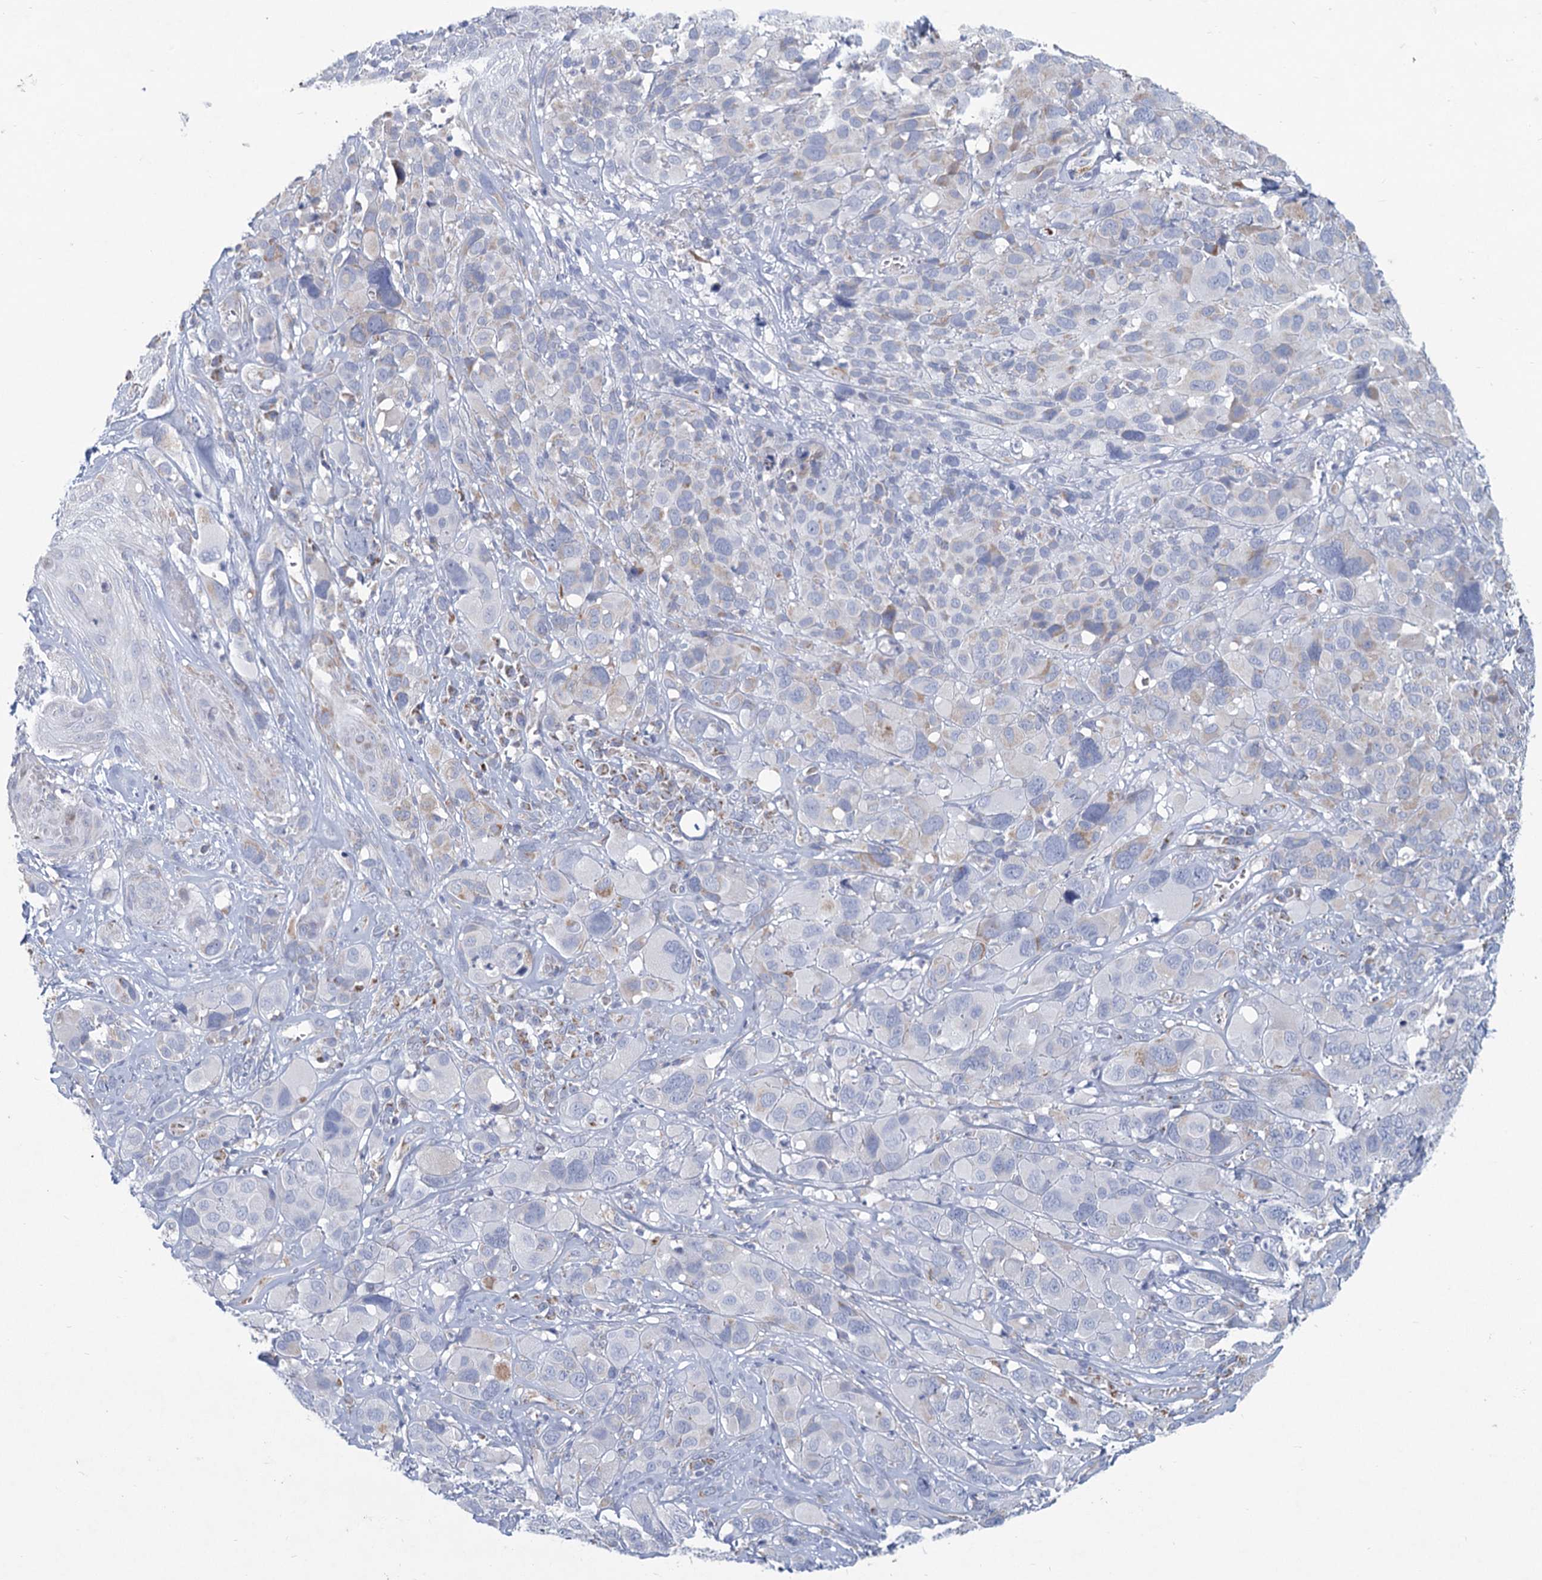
{"staining": {"intensity": "negative", "quantity": "none", "location": "none"}, "tissue": "melanoma", "cell_type": "Tumor cells", "image_type": "cancer", "snomed": [{"axis": "morphology", "description": "Malignant melanoma, NOS"}, {"axis": "topography", "description": "Skin of trunk"}], "caption": "Human melanoma stained for a protein using immunohistochemistry reveals no staining in tumor cells.", "gene": "NDUFC2", "patient": {"sex": "male", "age": 71}}